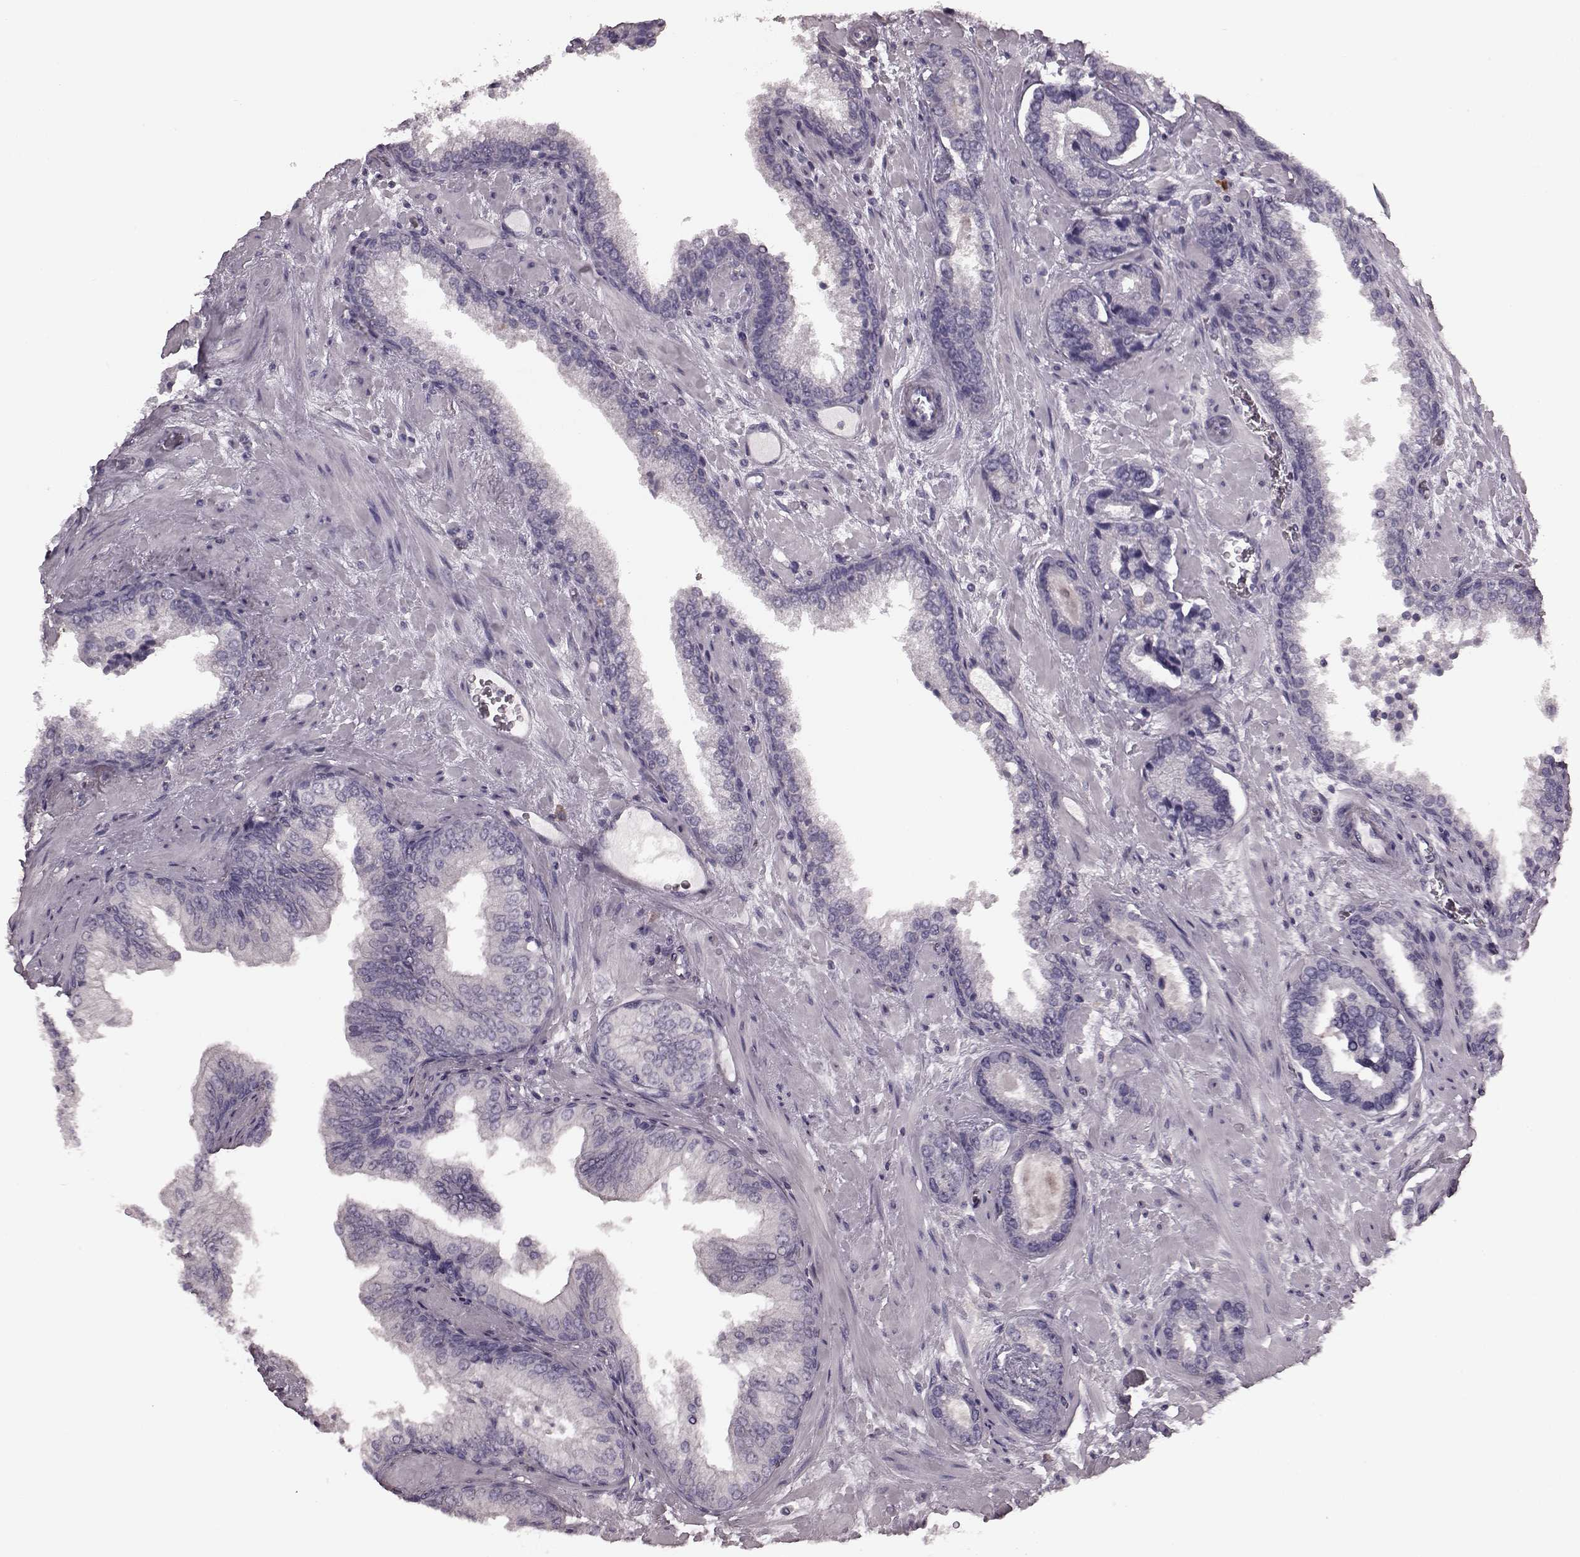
{"staining": {"intensity": "negative", "quantity": "none", "location": "none"}, "tissue": "prostate cancer", "cell_type": "Tumor cells", "image_type": "cancer", "snomed": [{"axis": "morphology", "description": "Adenocarcinoma, Low grade"}, {"axis": "topography", "description": "Prostate"}], "caption": "Immunohistochemistry (IHC) of prostate cancer (low-grade adenocarcinoma) exhibits no positivity in tumor cells.", "gene": "CD28", "patient": {"sex": "male", "age": 61}}